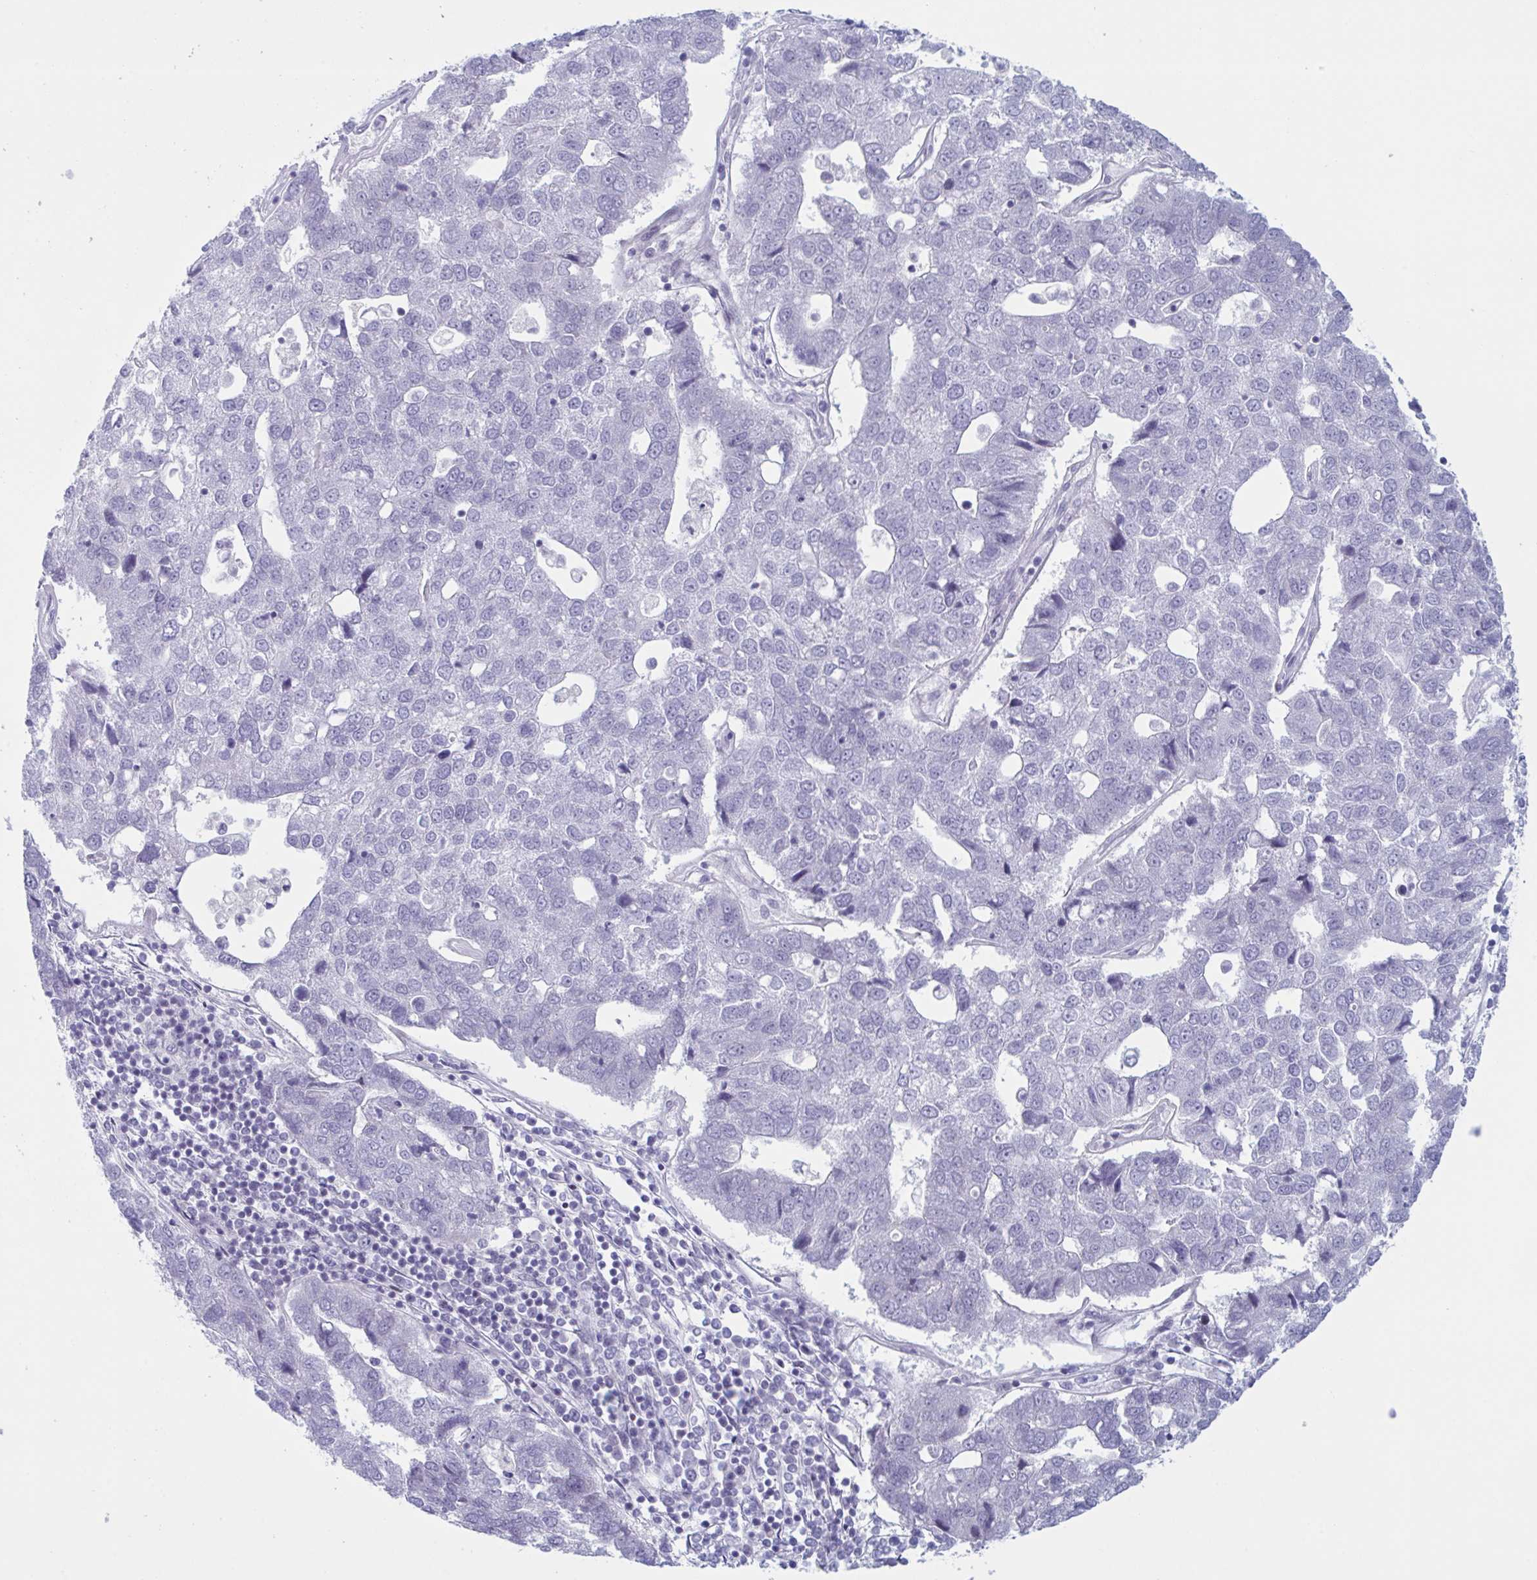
{"staining": {"intensity": "negative", "quantity": "none", "location": "none"}, "tissue": "pancreatic cancer", "cell_type": "Tumor cells", "image_type": "cancer", "snomed": [{"axis": "morphology", "description": "Adenocarcinoma, NOS"}, {"axis": "topography", "description": "Pancreas"}], "caption": "Immunohistochemical staining of human adenocarcinoma (pancreatic) exhibits no significant staining in tumor cells. The staining was performed using DAB (3,3'-diaminobenzidine) to visualize the protein expression in brown, while the nuclei were stained in blue with hematoxylin (Magnification: 20x).", "gene": "NAA30", "patient": {"sex": "female", "age": 61}}